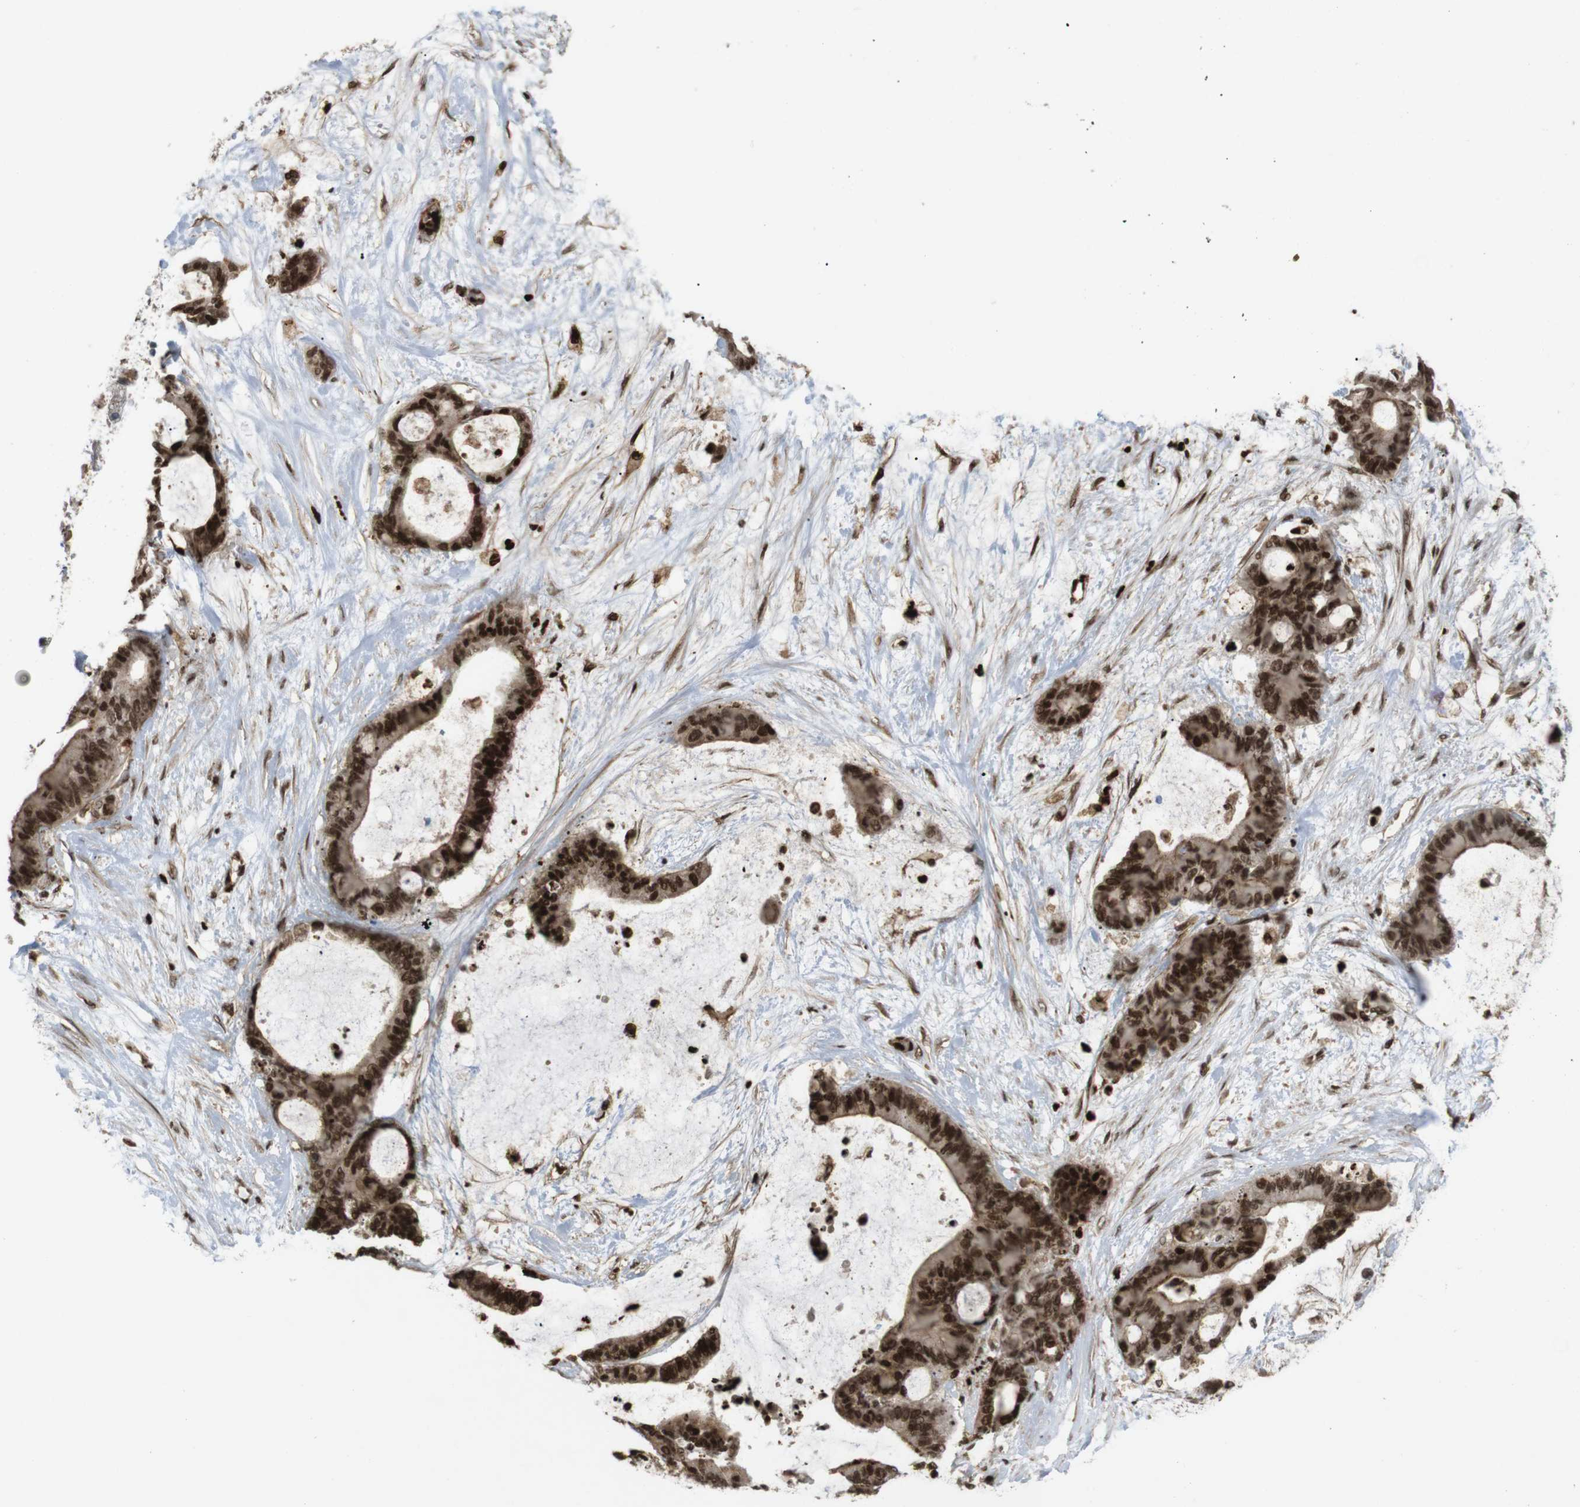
{"staining": {"intensity": "strong", "quantity": ">75%", "location": "cytoplasmic/membranous,nuclear"}, "tissue": "liver cancer", "cell_type": "Tumor cells", "image_type": "cancer", "snomed": [{"axis": "morphology", "description": "Cholangiocarcinoma"}, {"axis": "topography", "description": "Liver"}], "caption": "A brown stain shows strong cytoplasmic/membranous and nuclear positivity of a protein in cholangiocarcinoma (liver) tumor cells. (DAB IHC, brown staining for protein, blue staining for nuclei).", "gene": "SP2", "patient": {"sex": "female", "age": 73}}